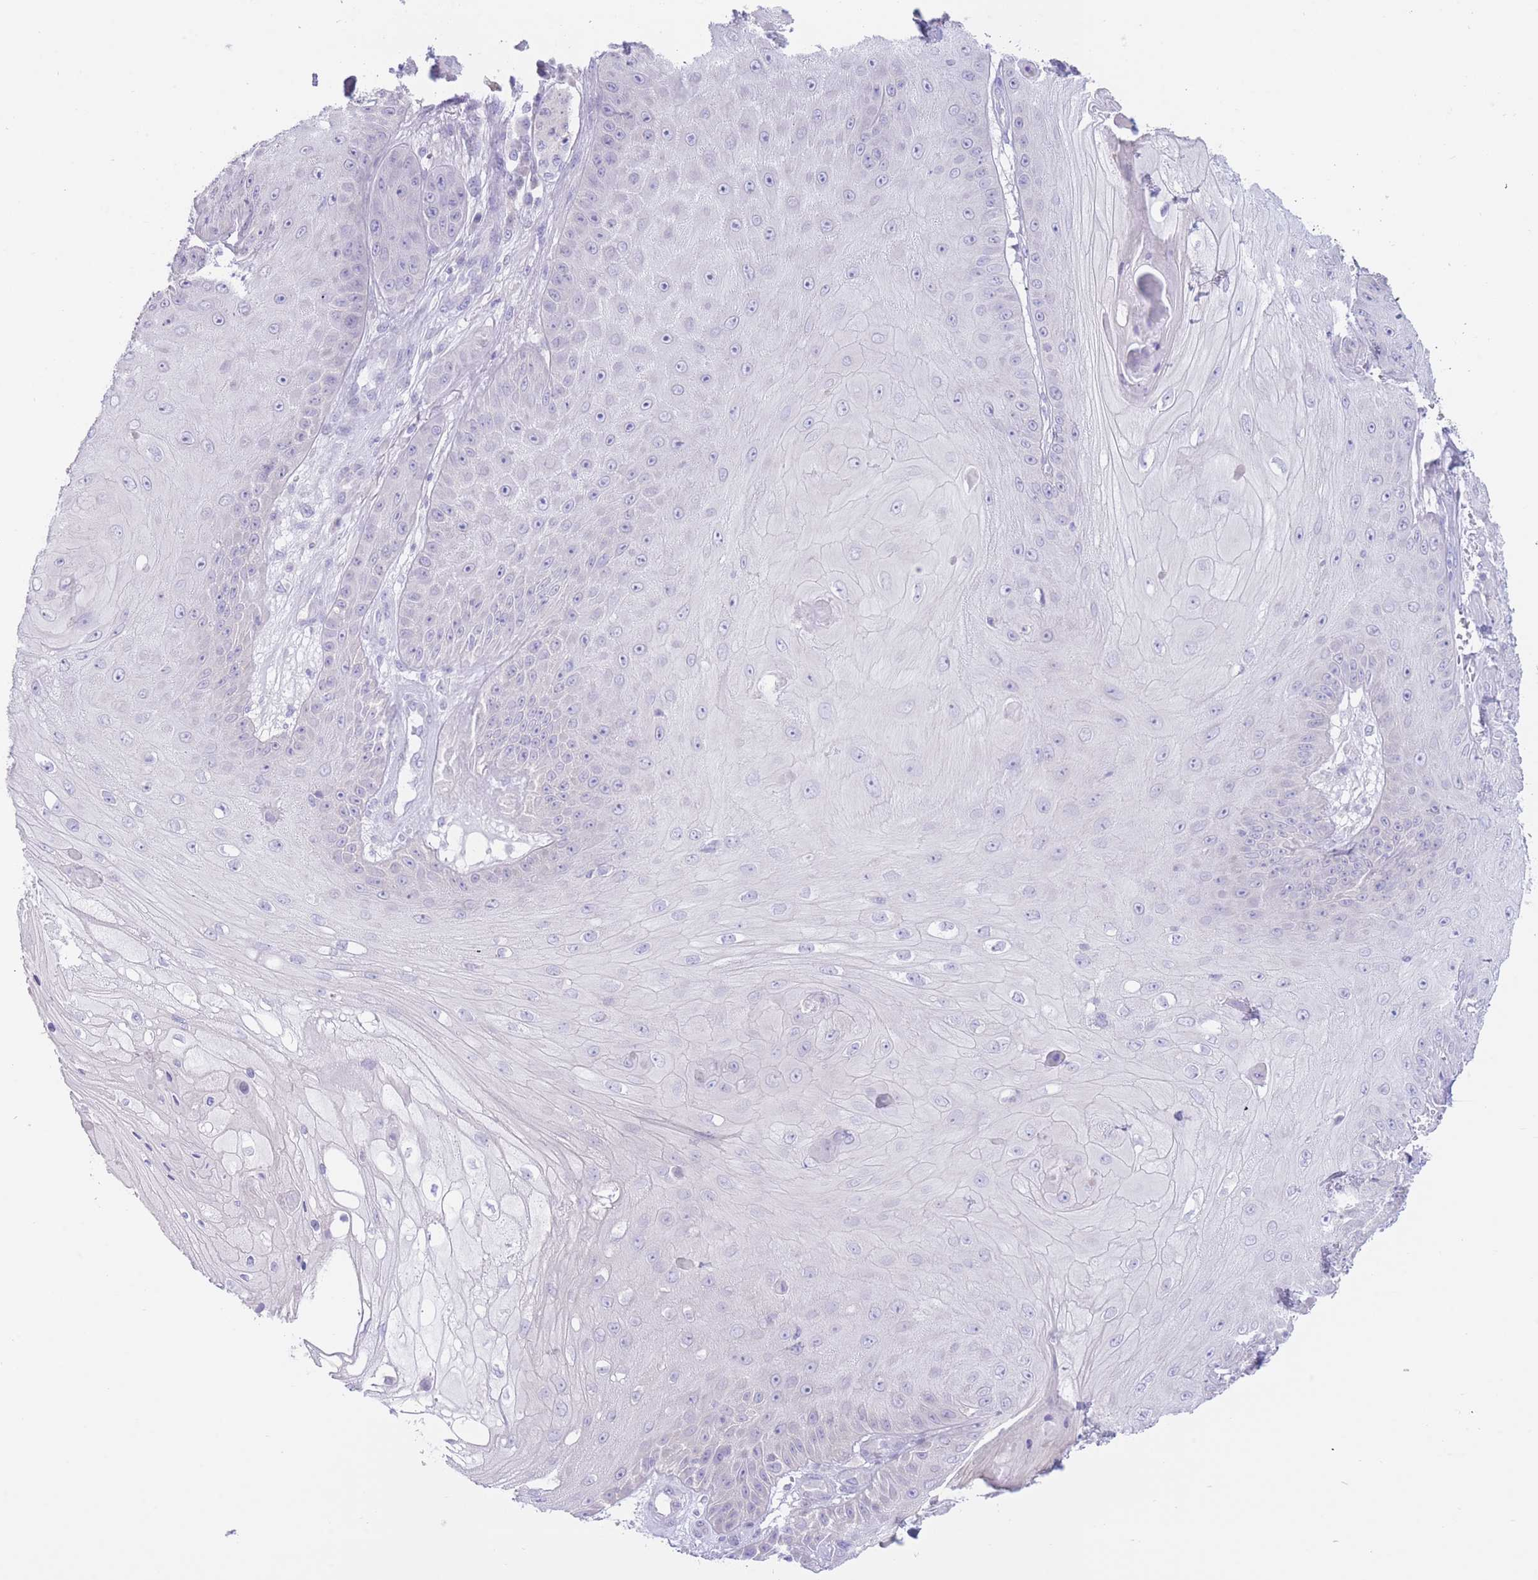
{"staining": {"intensity": "negative", "quantity": "none", "location": "none"}, "tissue": "skin cancer", "cell_type": "Tumor cells", "image_type": "cancer", "snomed": [{"axis": "morphology", "description": "Squamous cell carcinoma, NOS"}, {"axis": "topography", "description": "Skin"}], "caption": "DAB immunohistochemical staining of human skin cancer (squamous cell carcinoma) shows no significant expression in tumor cells.", "gene": "FAH", "patient": {"sex": "male", "age": 70}}